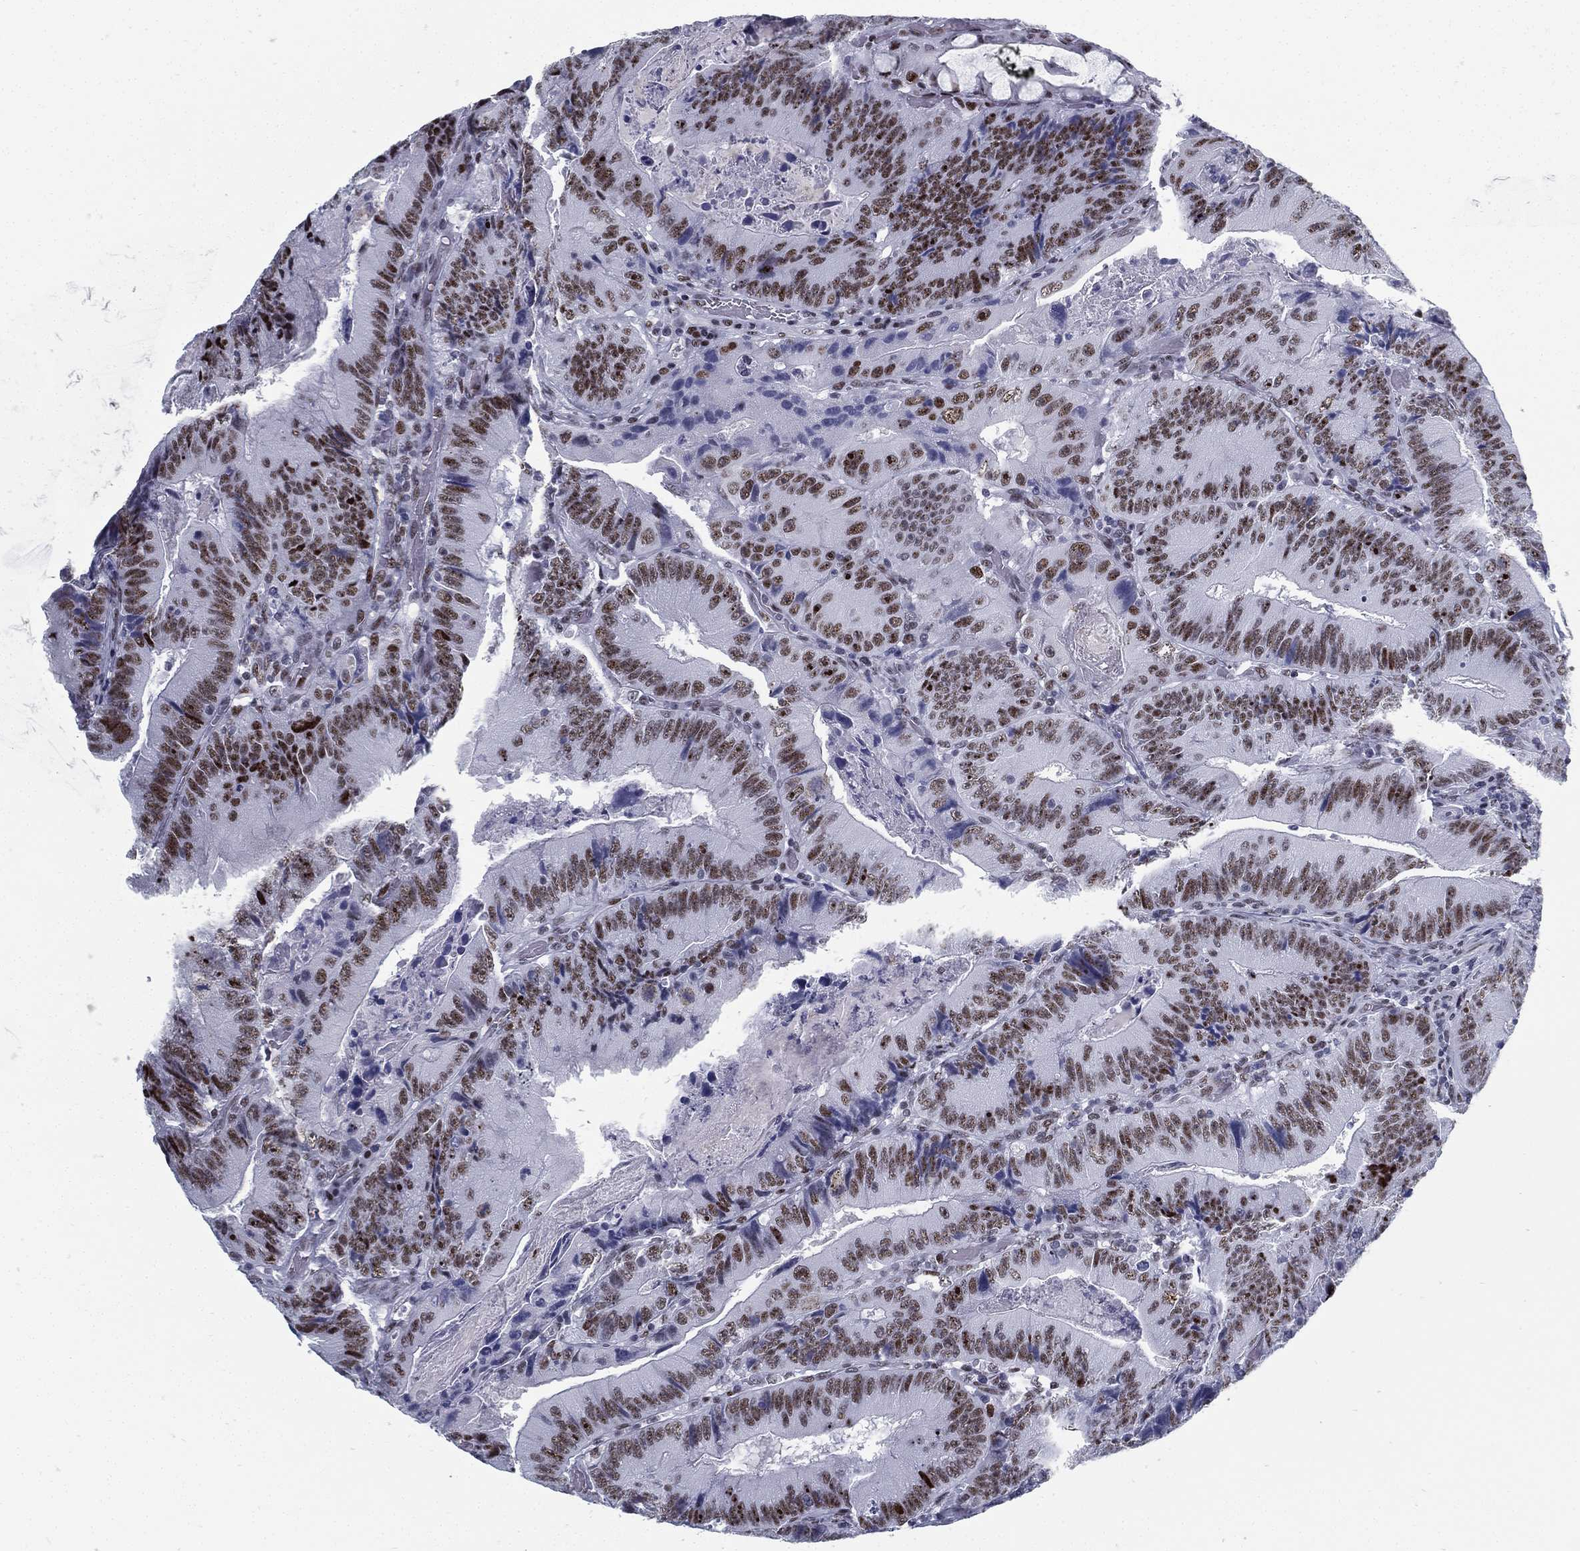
{"staining": {"intensity": "moderate", "quantity": ">75%", "location": "nuclear"}, "tissue": "colorectal cancer", "cell_type": "Tumor cells", "image_type": "cancer", "snomed": [{"axis": "morphology", "description": "Adenocarcinoma, NOS"}, {"axis": "topography", "description": "Colon"}], "caption": "A brown stain labels moderate nuclear positivity of a protein in adenocarcinoma (colorectal) tumor cells.", "gene": "CYB561D2", "patient": {"sex": "female", "age": 86}}